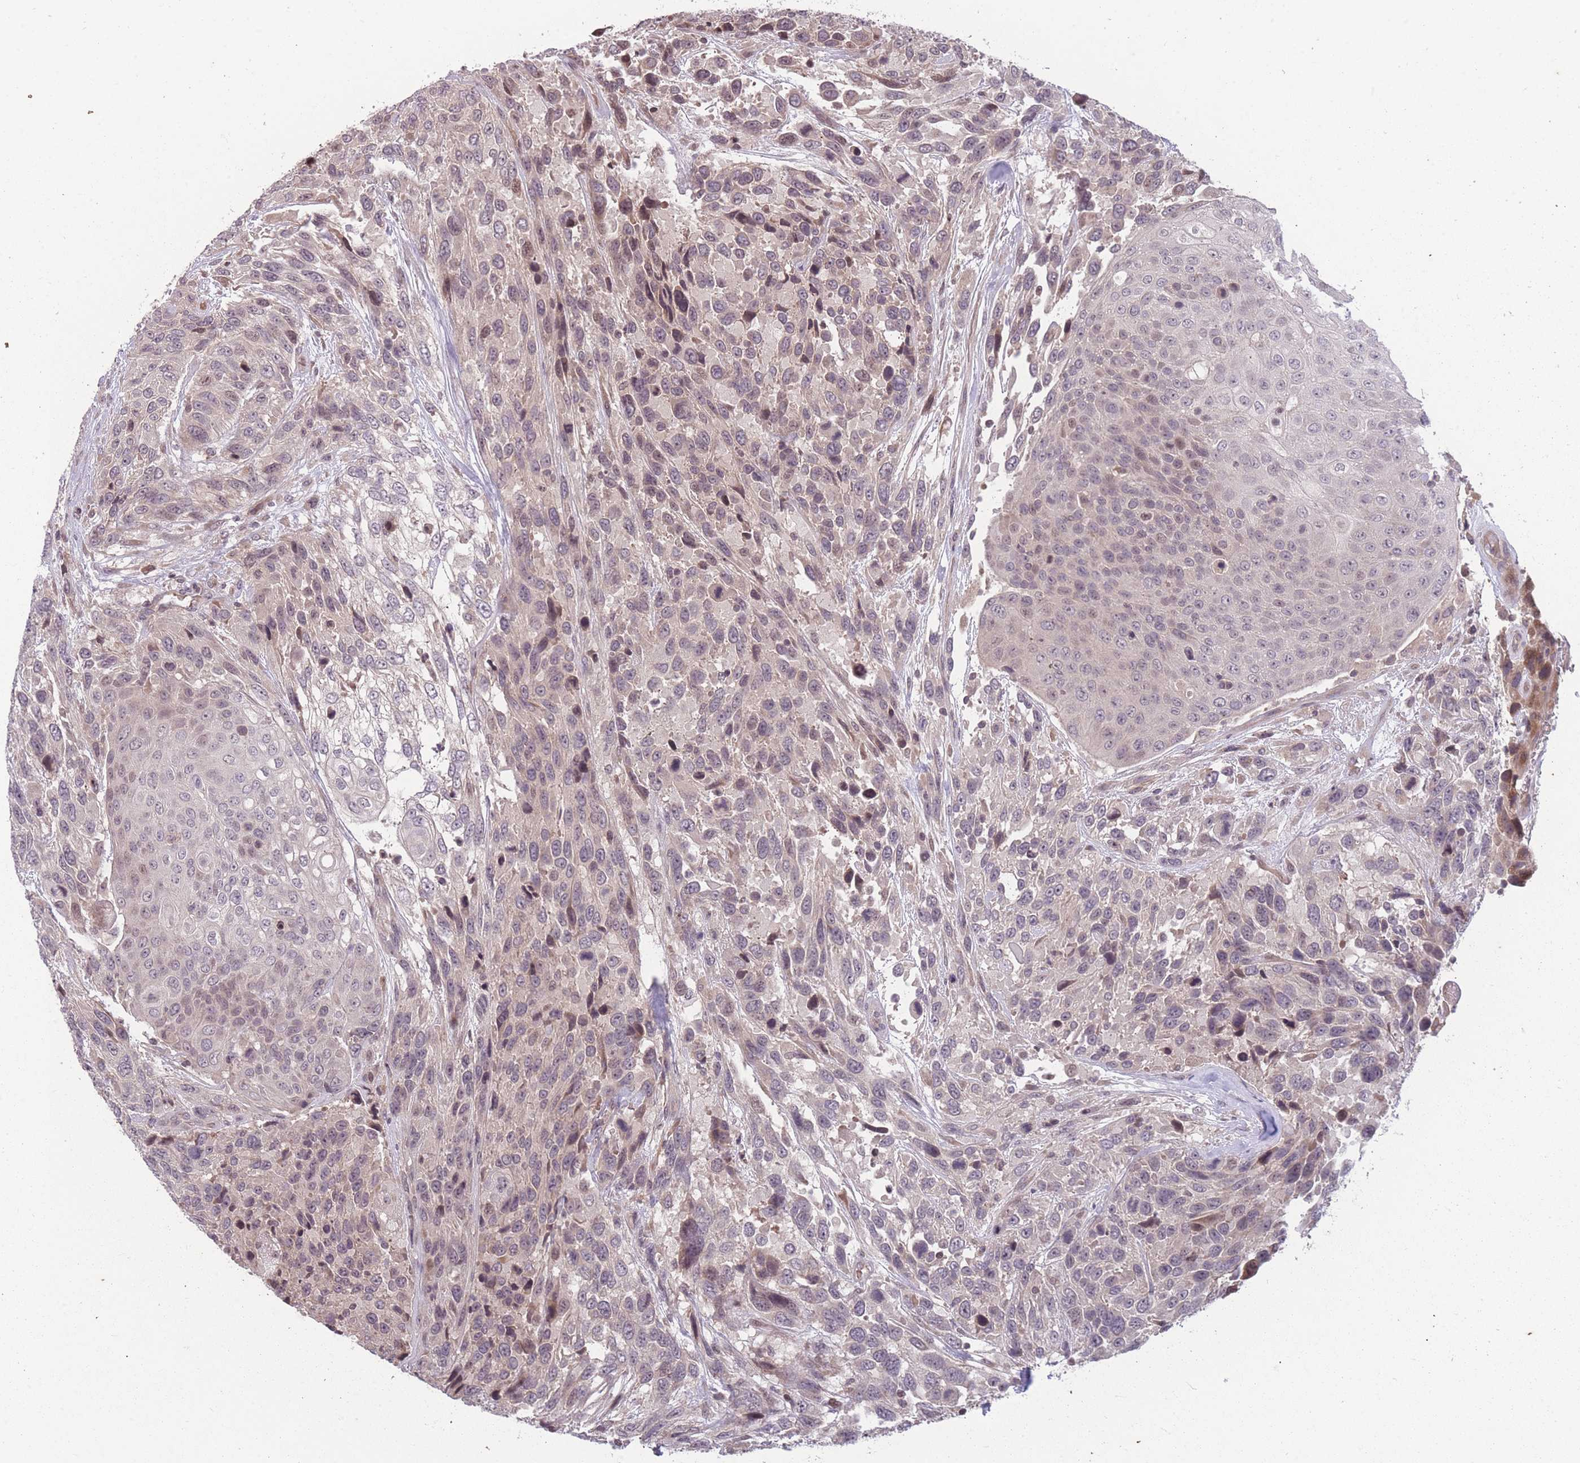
{"staining": {"intensity": "weak", "quantity": "25%-75%", "location": "cytoplasmic/membranous,nuclear"}, "tissue": "urothelial cancer", "cell_type": "Tumor cells", "image_type": "cancer", "snomed": [{"axis": "morphology", "description": "Urothelial carcinoma, High grade"}, {"axis": "topography", "description": "Urinary bladder"}], "caption": "High-grade urothelial carcinoma stained for a protein shows weak cytoplasmic/membranous and nuclear positivity in tumor cells.", "gene": "GGT5", "patient": {"sex": "female", "age": 70}}